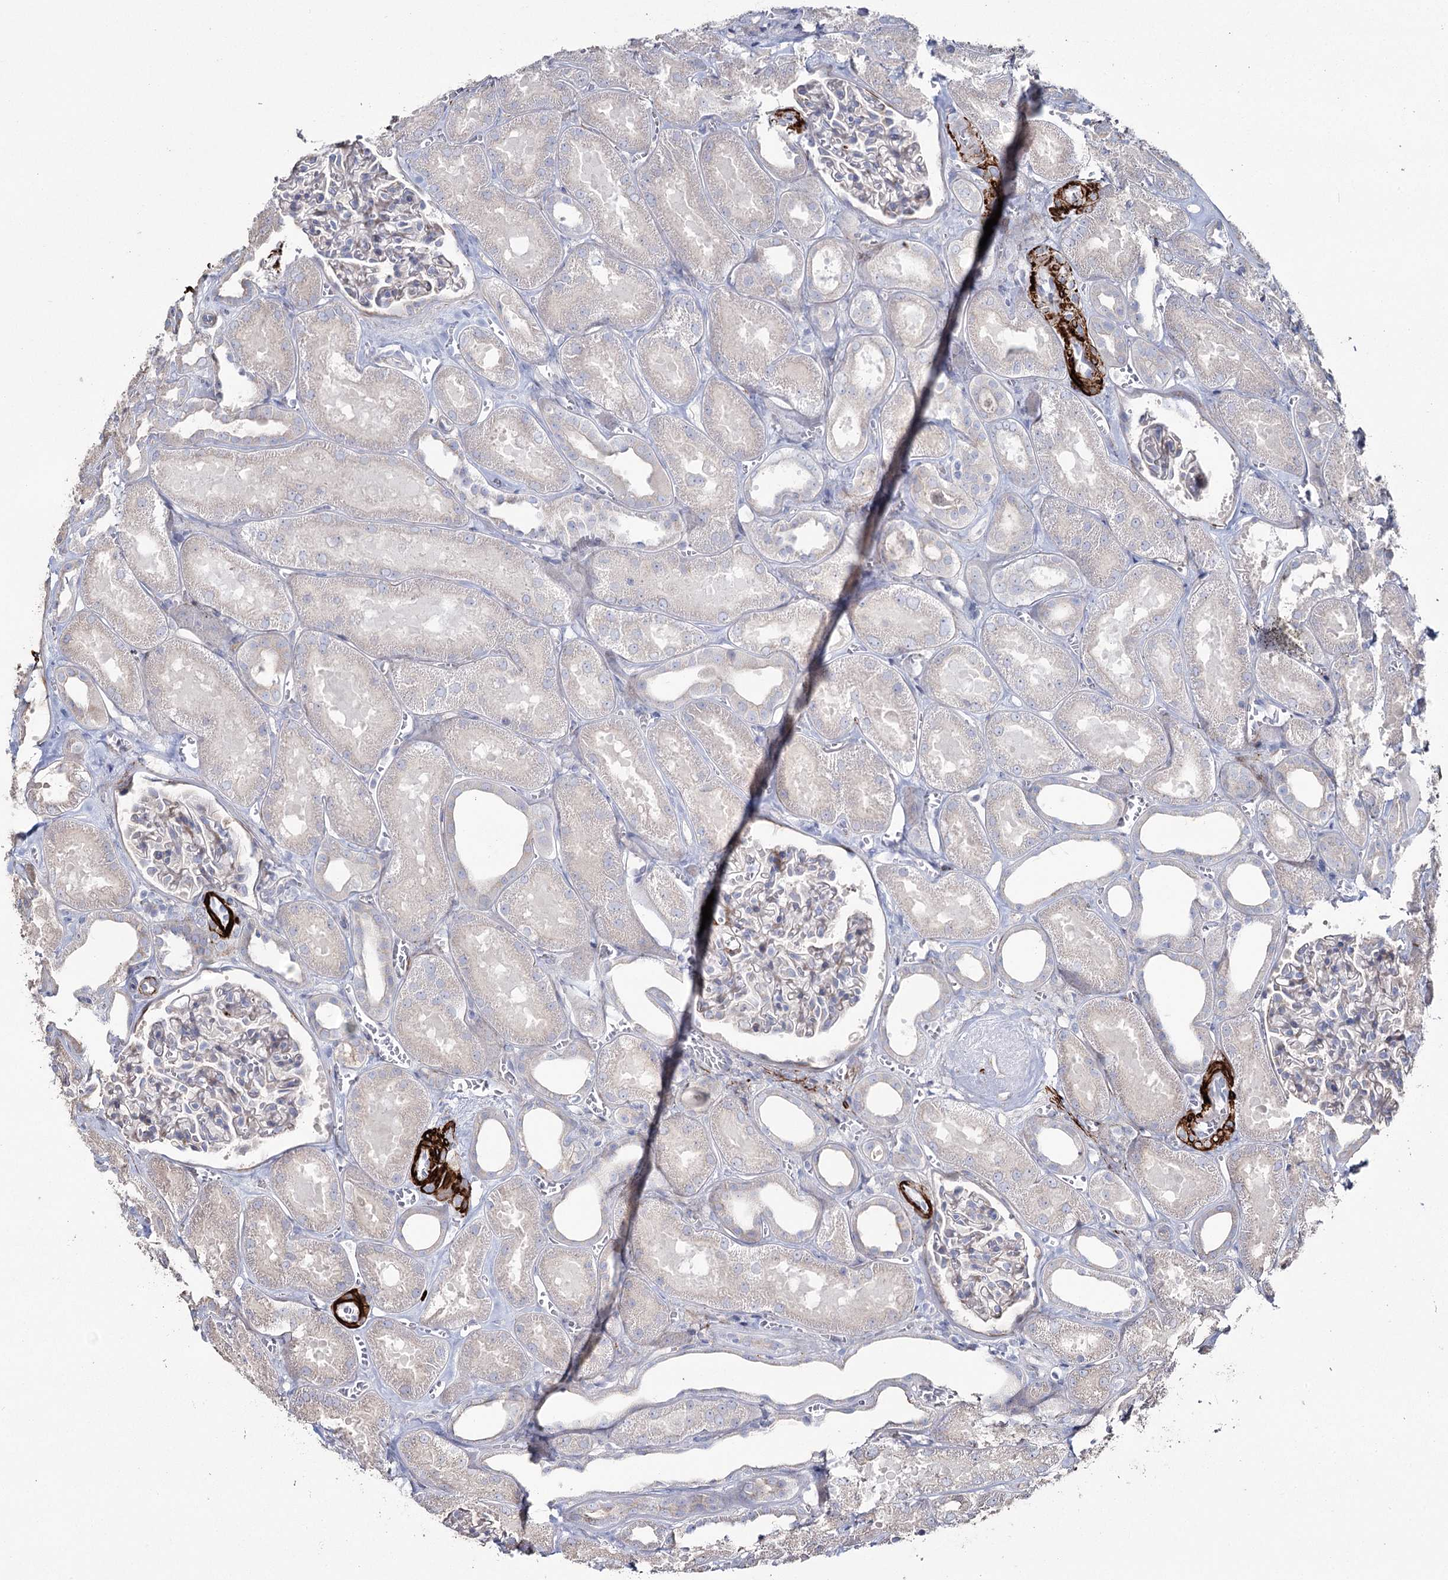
{"staining": {"intensity": "negative", "quantity": "none", "location": "none"}, "tissue": "kidney", "cell_type": "Cells in glomeruli", "image_type": "normal", "snomed": [{"axis": "morphology", "description": "Normal tissue, NOS"}, {"axis": "morphology", "description": "Adenocarcinoma, NOS"}, {"axis": "topography", "description": "Kidney"}], "caption": "The micrograph demonstrates no staining of cells in glomeruli in benign kidney.", "gene": "SUMF1", "patient": {"sex": "female", "age": 68}}